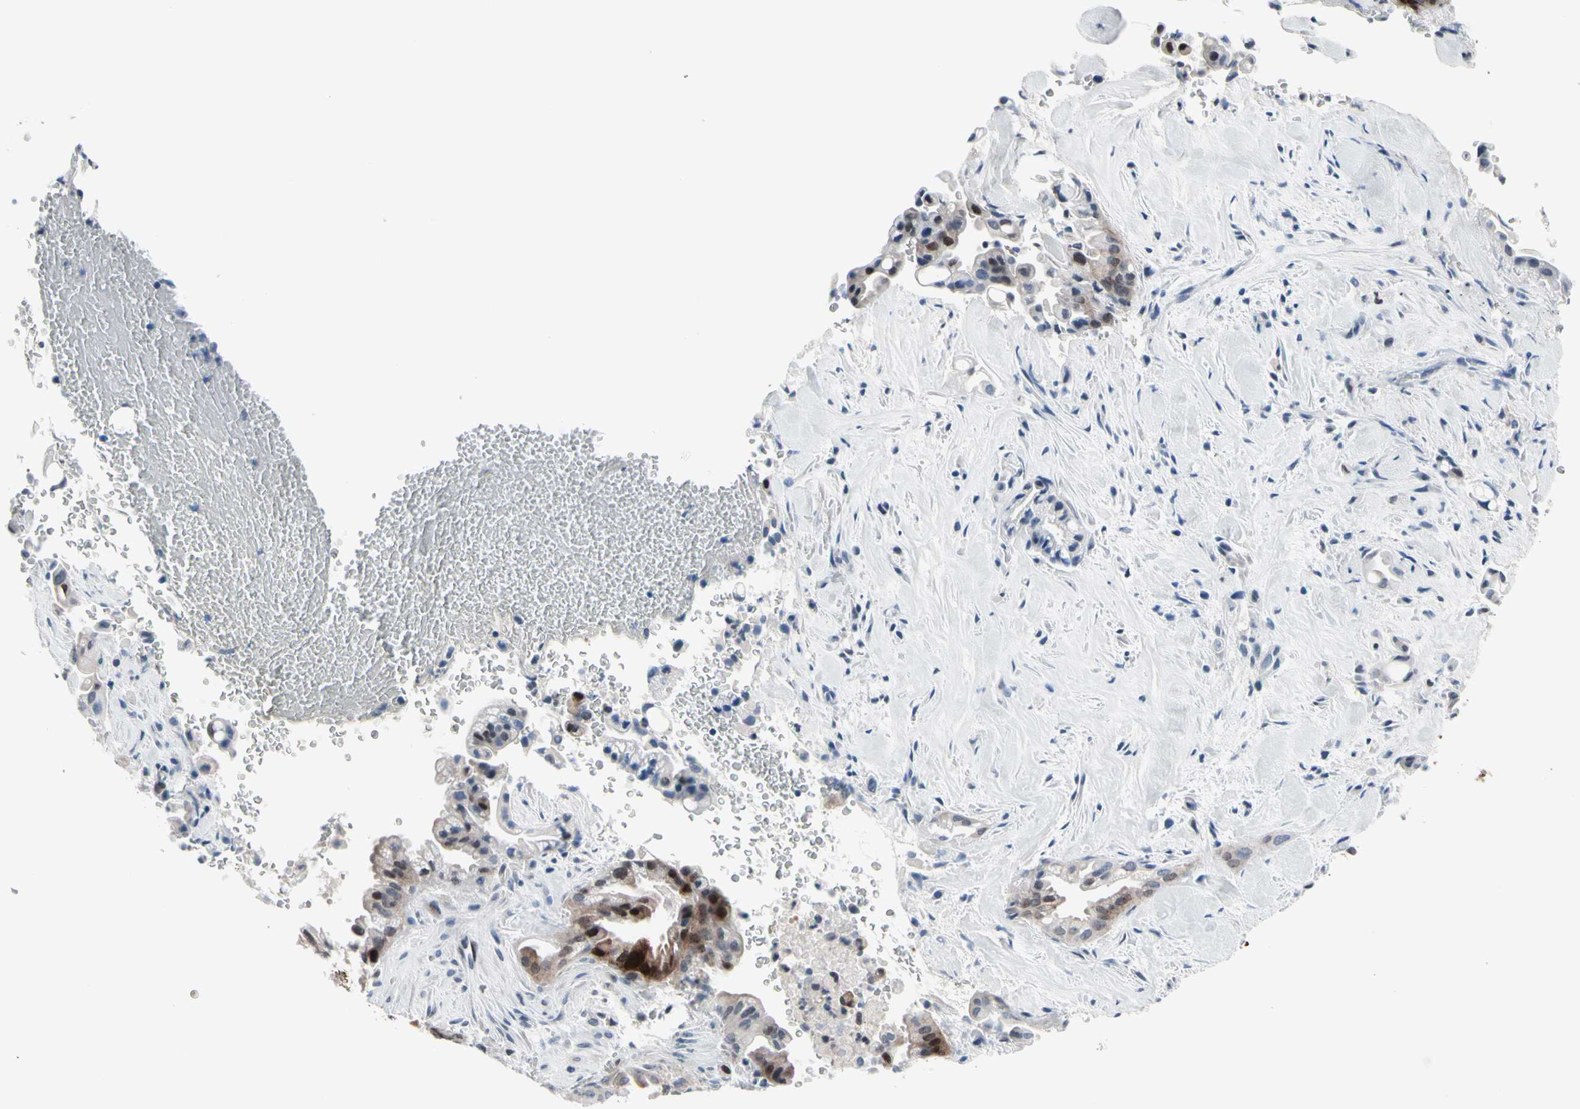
{"staining": {"intensity": "strong", "quantity": "25%-75%", "location": "cytoplasmic/membranous,nuclear"}, "tissue": "liver cancer", "cell_type": "Tumor cells", "image_type": "cancer", "snomed": [{"axis": "morphology", "description": "Cholangiocarcinoma"}, {"axis": "topography", "description": "Liver"}], "caption": "This is a photomicrograph of IHC staining of liver cancer, which shows strong positivity in the cytoplasmic/membranous and nuclear of tumor cells.", "gene": "TXN", "patient": {"sex": "female", "age": 68}}